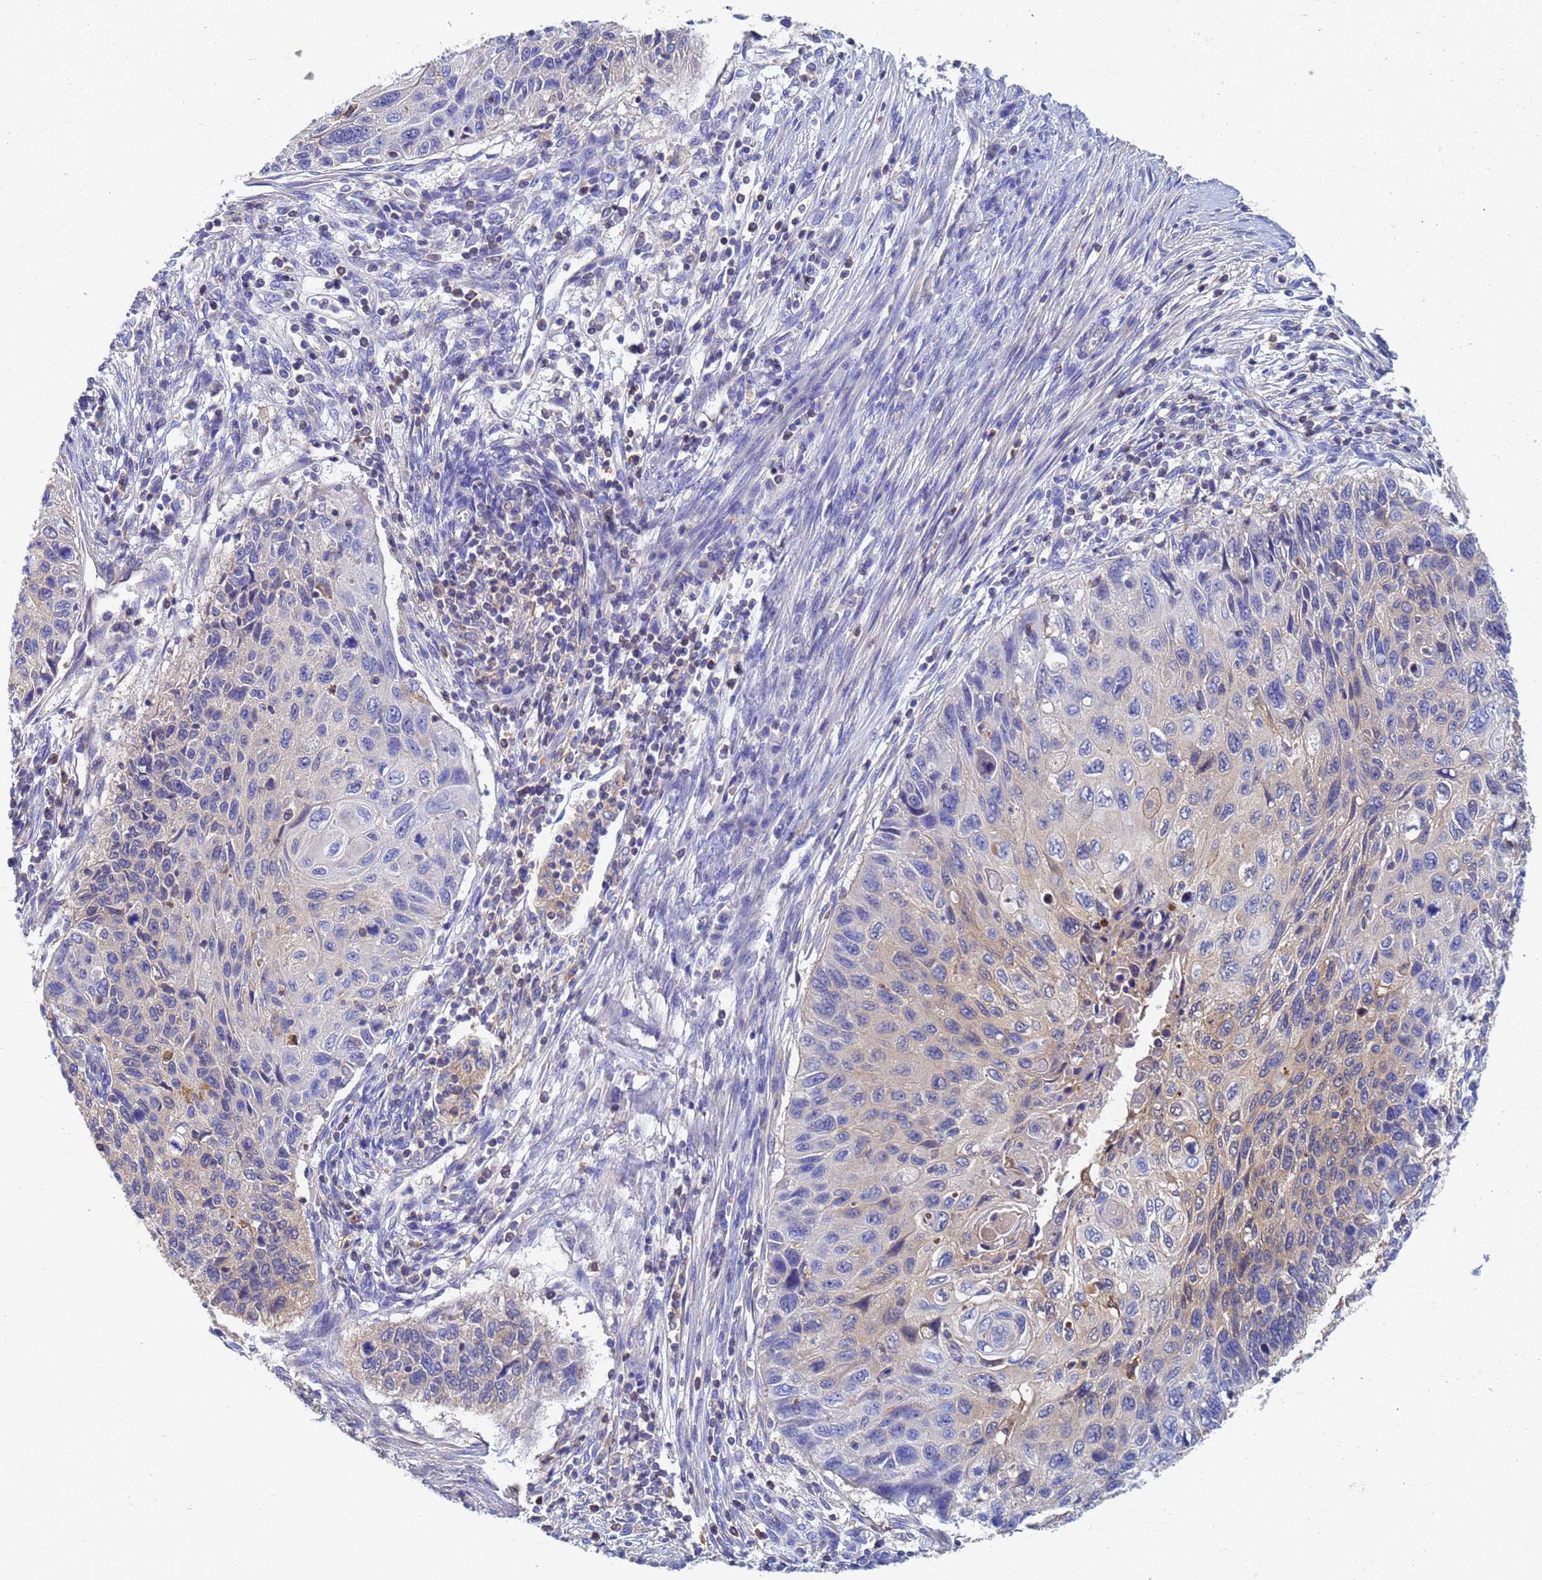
{"staining": {"intensity": "weak", "quantity": "25%-75%", "location": "cytoplasmic/membranous"}, "tissue": "cervical cancer", "cell_type": "Tumor cells", "image_type": "cancer", "snomed": [{"axis": "morphology", "description": "Squamous cell carcinoma, NOS"}, {"axis": "topography", "description": "Cervix"}], "caption": "Squamous cell carcinoma (cervical) stained for a protein (brown) exhibits weak cytoplasmic/membranous positive expression in approximately 25%-75% of tumor cells.", "gene": "GCHFR", "patient": {"sex": "female", "age": 70}}